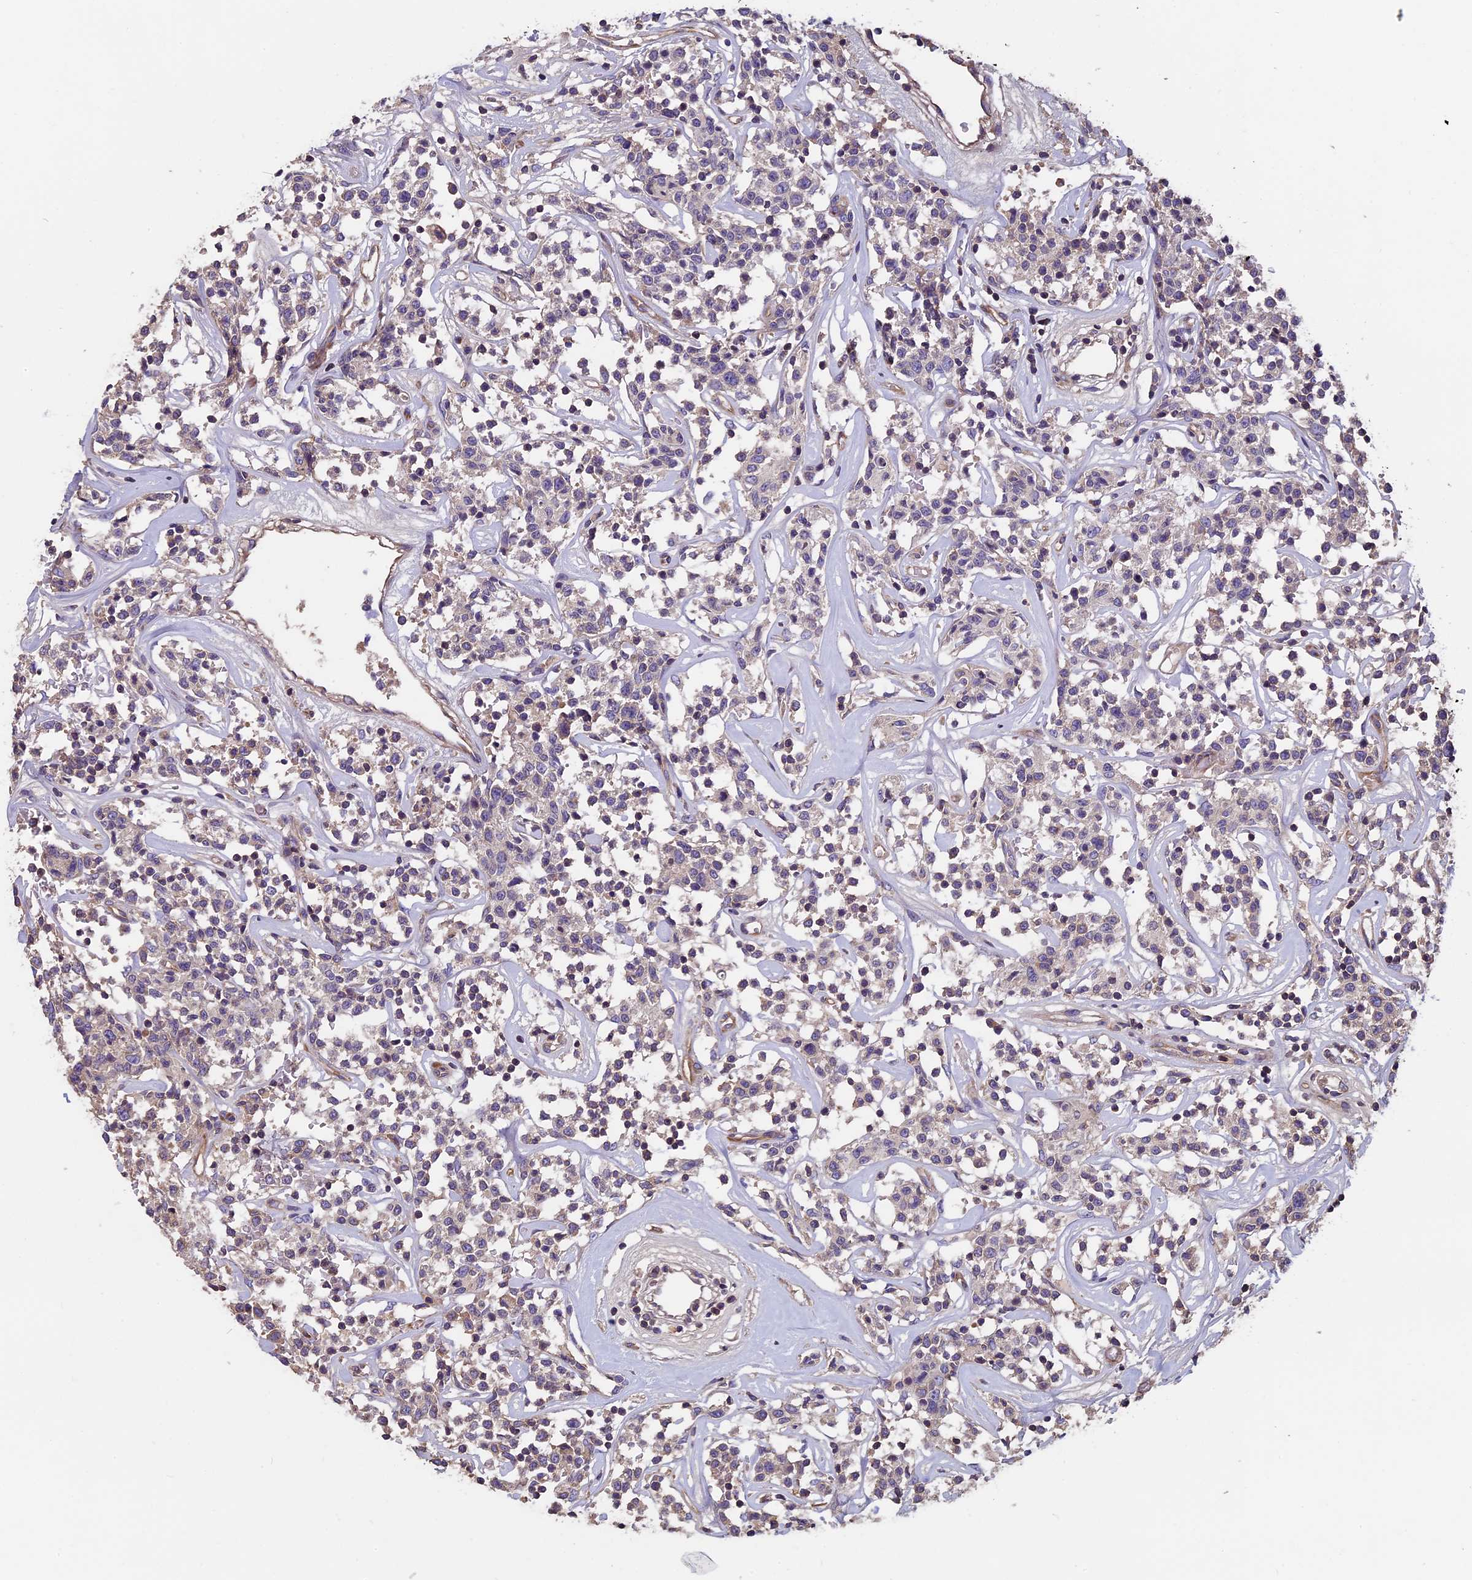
{"staining": {"intensity": "weak", "quantity": "<25%", "location": "cytoplasmic/membranous"}, "tissue": "lymphoma", "cell_type": "Tumor cells", "image_type": "cancer", "snomed": [{"axis": "morphology", "description": "Malignant lymphoma, non-Hodgkin's type, Low grade"}, {"axis": "topography", "description": "Small intestine"}], "caption": "Immunohistochemical staining of malignant lymphoma, non-Hodgkin's type (low-grade) reveals no significant positivity in tumor cells.", "gene": "CCDC153", "patient": {"sex": "female", "age": 59}}